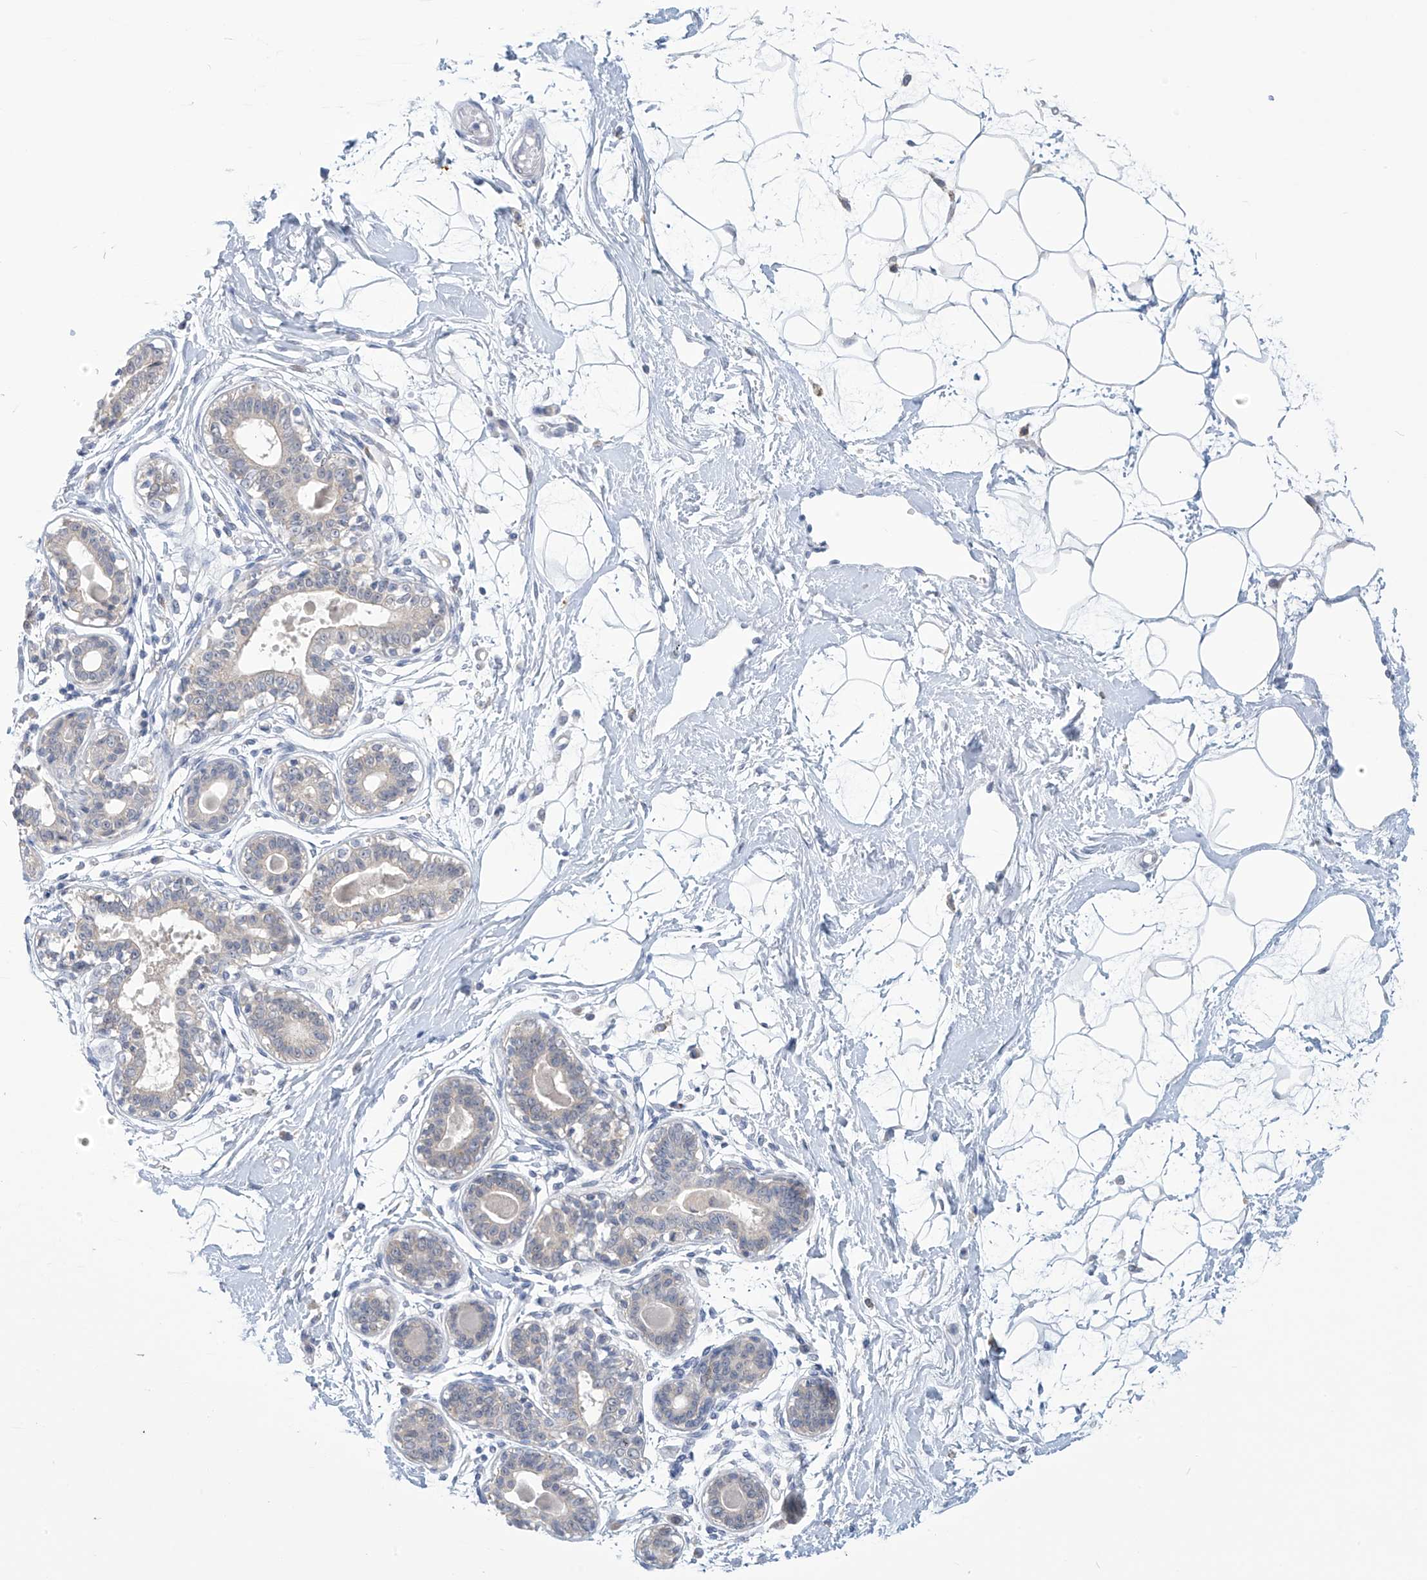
{"staining": {"intensity": "negative", "quantity": "none", "location": "none"}, "tissue": "breast", "cell_type": "Adipocytes", "image_type": "normal", "snomed": [{"axis": "morphology", "description": "Normal tissue, NOS"}, {"axis": "topography", "description": "Breast"}], "caption": "This micrograph is of unremarkable breast stained with IHC to label a protein in brown with the nuclei are counter-stained blue. There is no positivity in adipocytes. The staining is performed using DAB (3,3'-diaminobenzidine) brown chromogen with nuclei counter-stained in using hematoxylin.", "gene": "IBA57", "patient": {"sex": "female", "age": 45}}